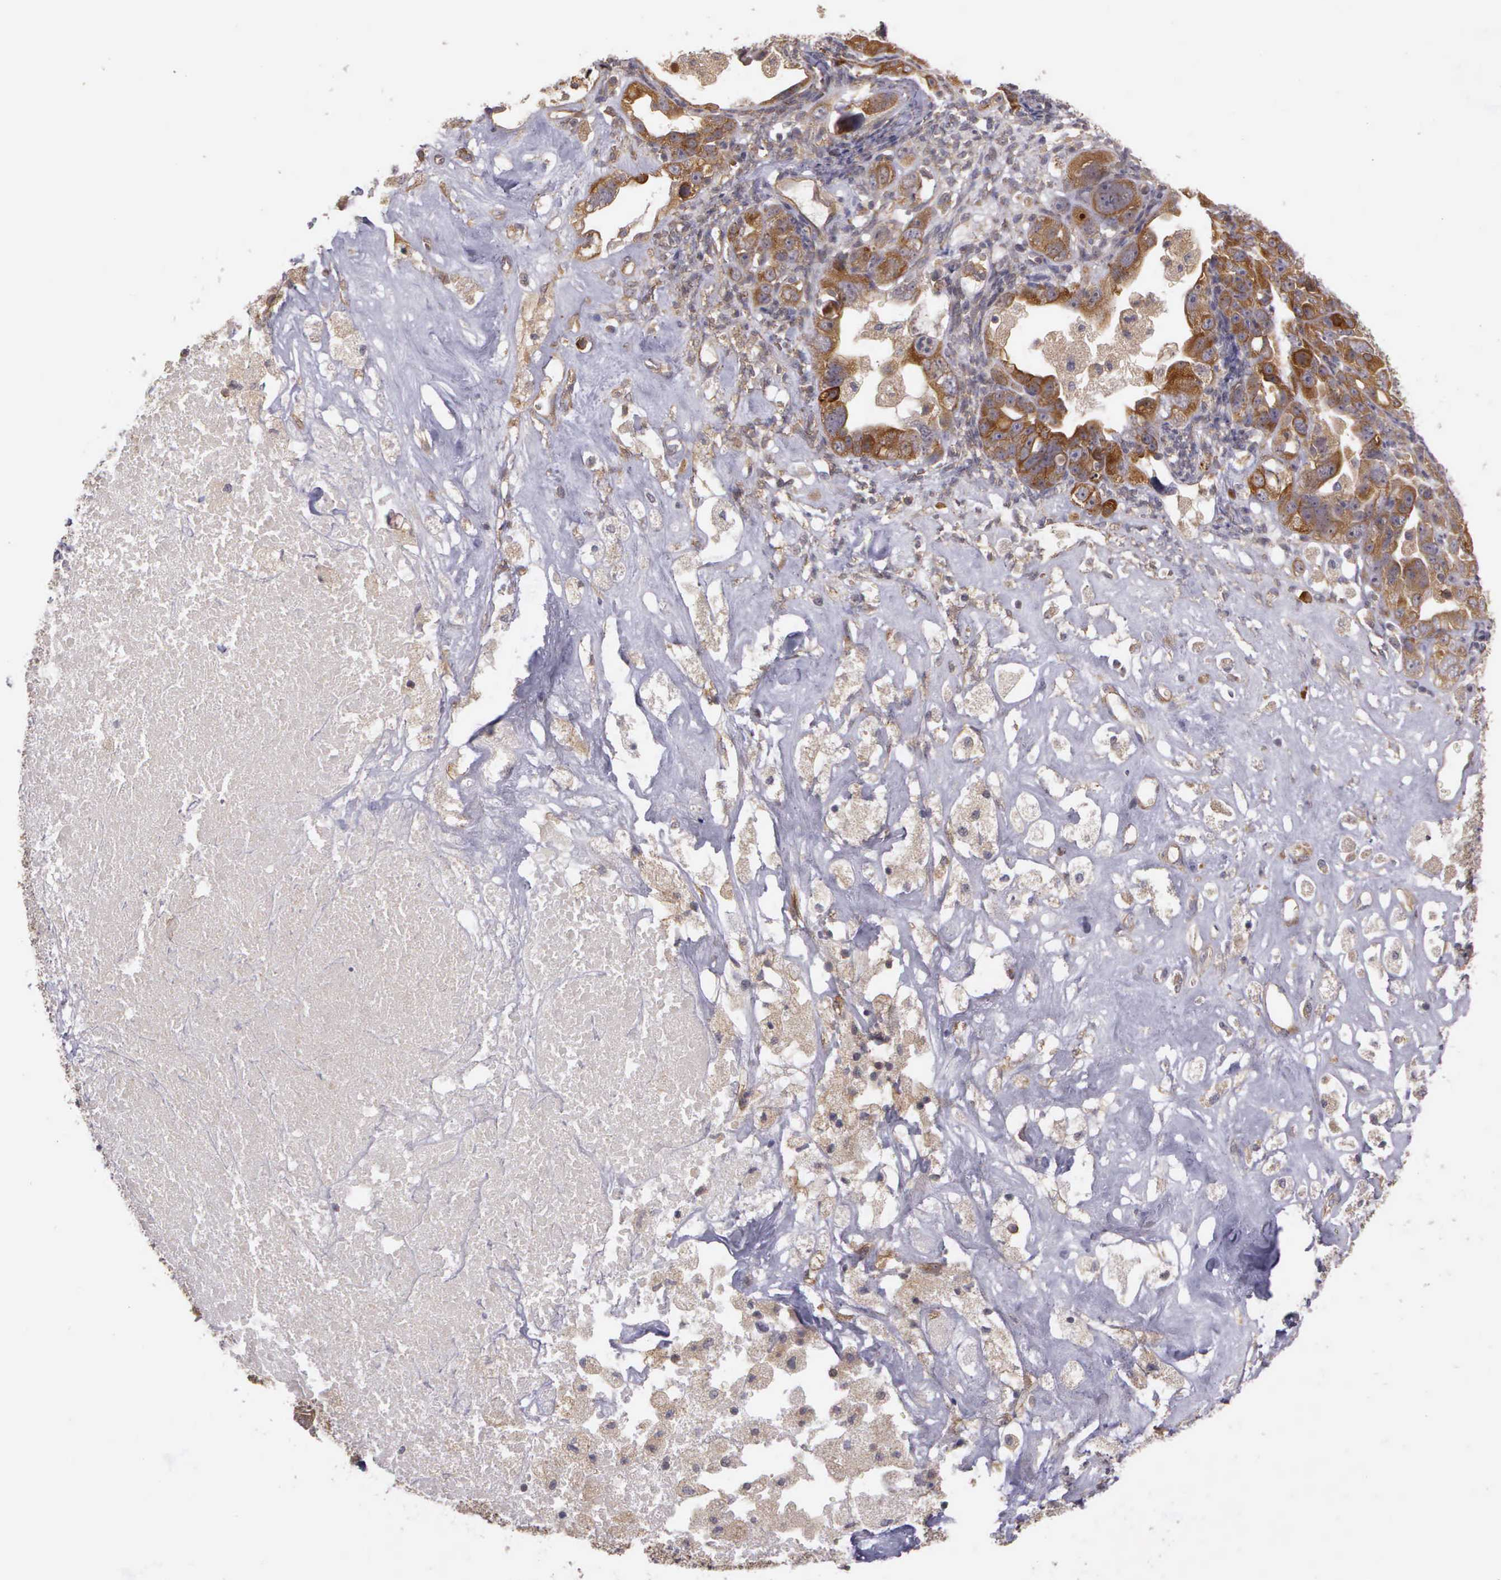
{"staining": {"intensity": "strong", "quantity": ">75%", "location": "cytoplasmic/membranous"}, "tissue": "ovarian cancer", "cell_type": "Tumor cells", "image_type": "cancer", "snomed": [{"axis": "morphology", "description": "Cystadenocarcinoma, serous, NOS"}, {"axis": "topography", "description": "Ovary"}], "caption": "The immunohistochemical stain shows strong cytoplasmic/membranous positivity in tumor cells of ovarian cancer (serous cystadenocarcinoma) tissue.", "gene": "EIF5", "patient": {"sex": "female", "age": 66}}